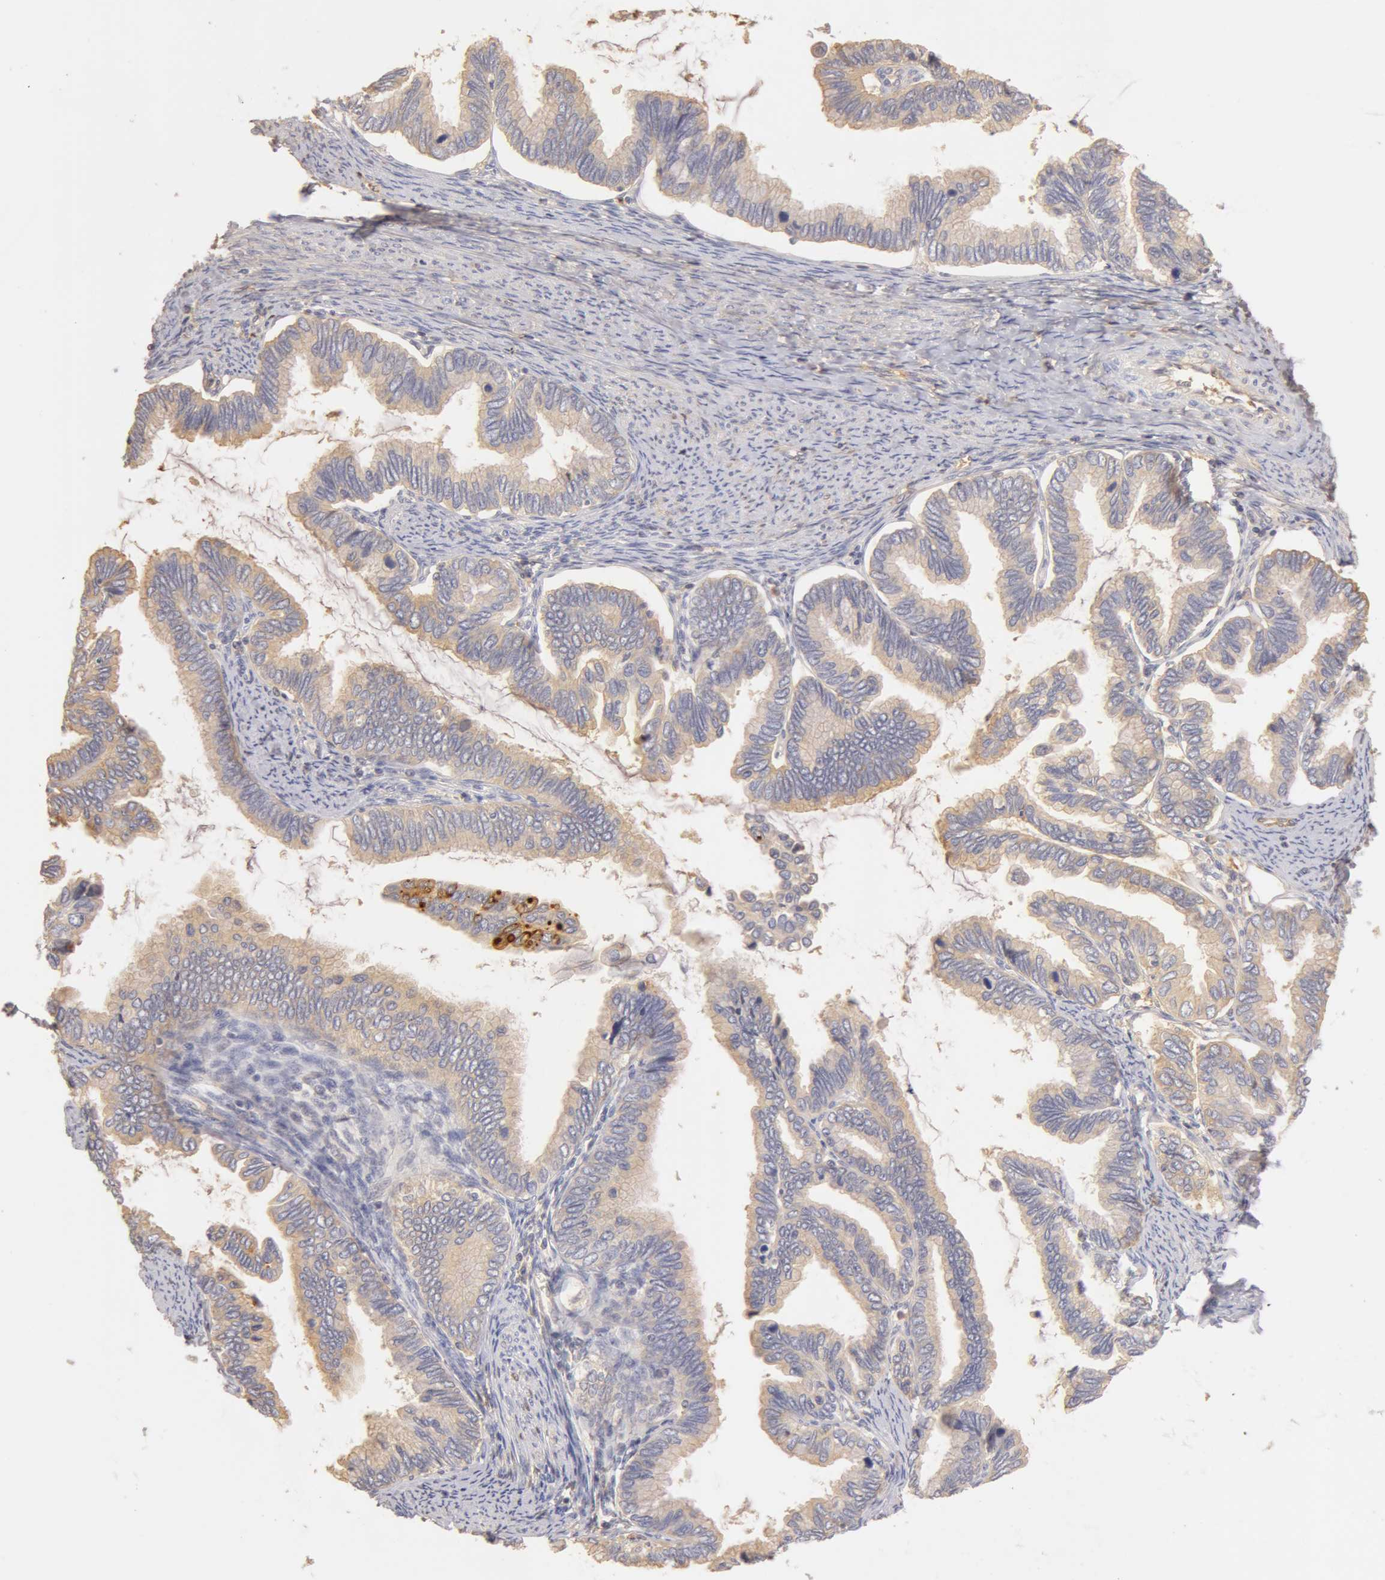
{"staining": {"intensity": "weak", "quantity": ">75%", "location": "cytoplasmic/membranous"}, "tissue": "cervical cancer", "cell_type": "Tumor cells", "image_type": "cancer", "snomed": [{"axis": "morphology", "description": "Adenocarcinoma, NOS"}, {"axis": "topography", "description": "Cervix"}], "caption": "An image showing weak cytoplasmic/membranous positivity in about >75% of tumor cells in cervical cancer (adenocarcinoma), as visualized by brown immunohistochemical staining.", "gene": "TF", "patient": {"sex": "female", "age": 49}}